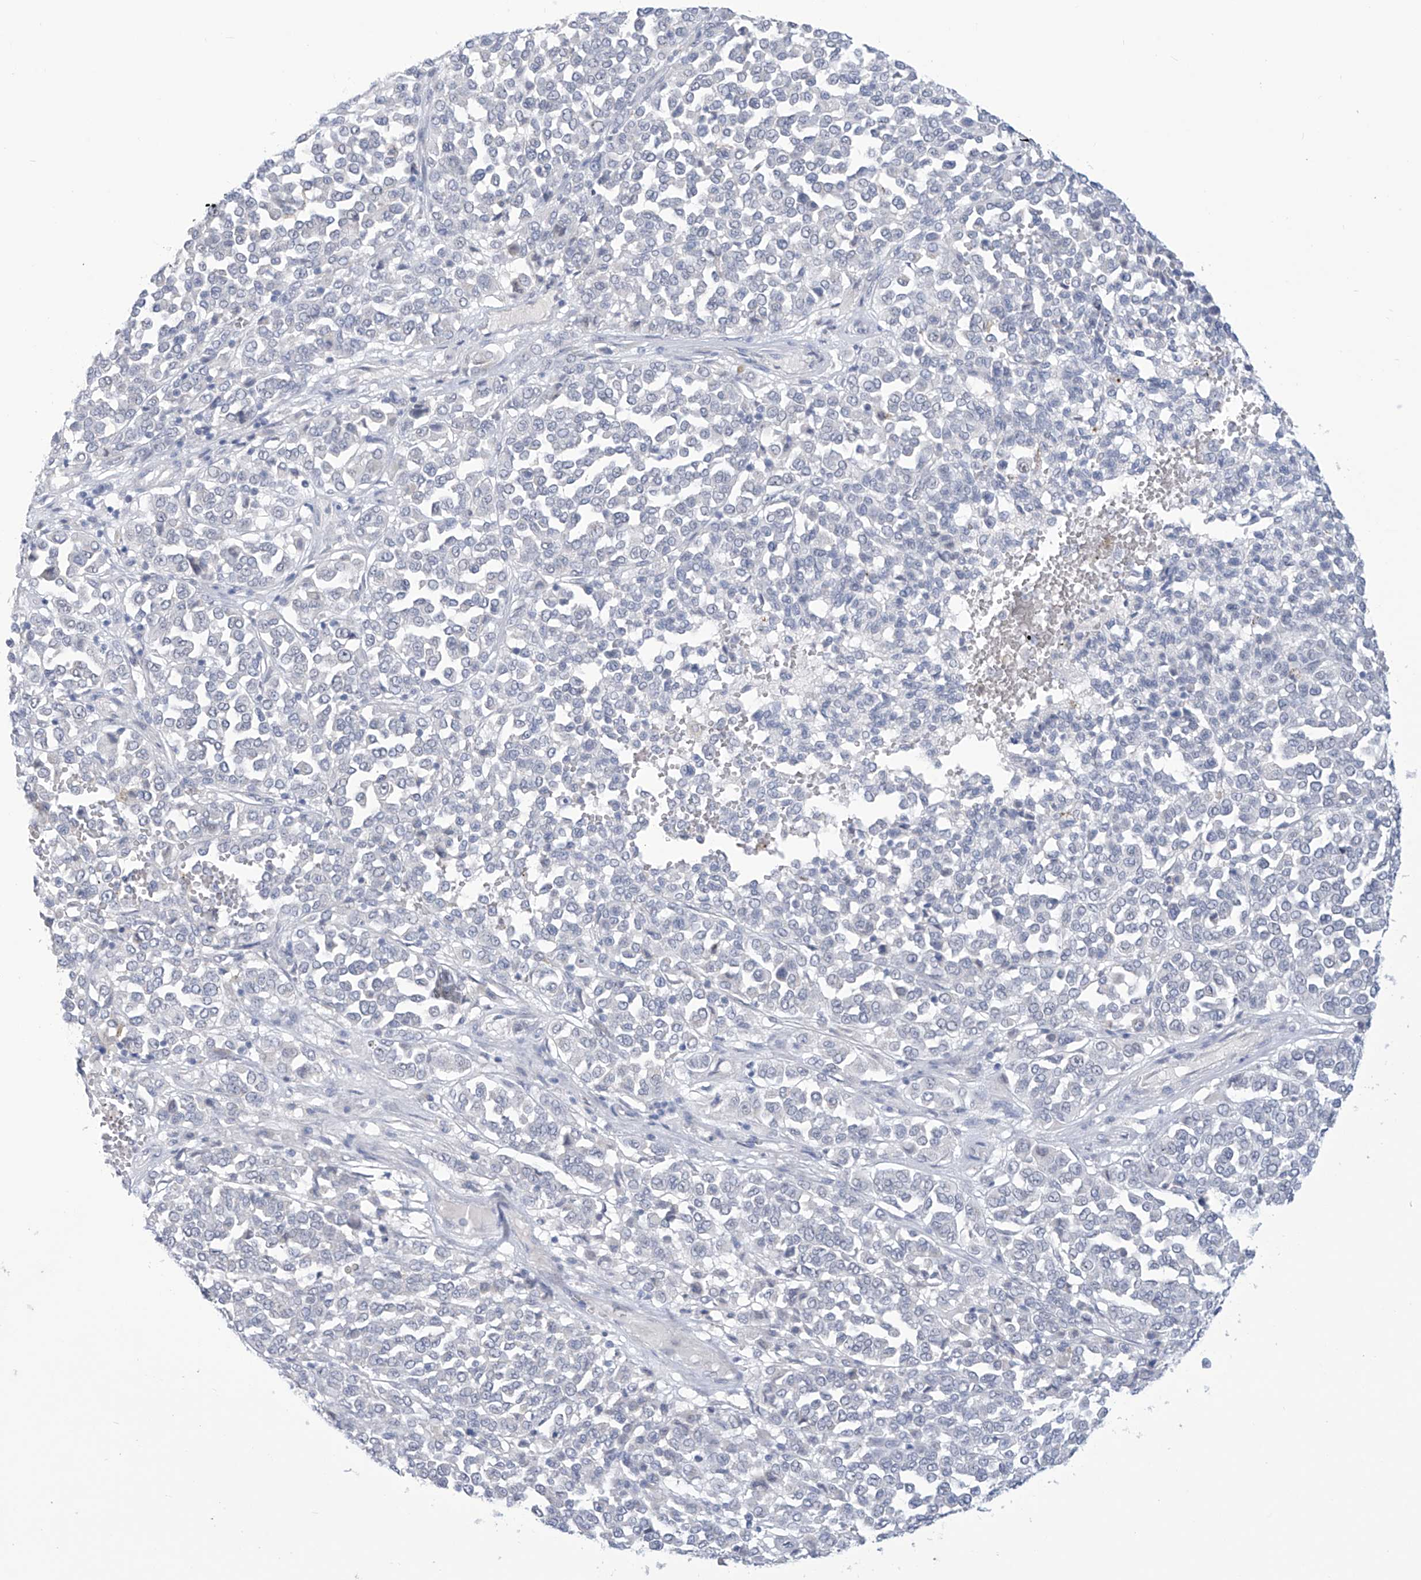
{"staining": {"intensity": "negative", "quantity": "none", "location": "none"}, "tissue": "melanoma", "cell_type": "Tumor cells", "image_type": "cancer", "snomed": [{"axis": "morphology", "description": "Malignant melanoma, Metastatic site"}, {"axis": "topography", "description": "Pancreas"}], "caption": "The image reveals no staining of tumor cells in malignant melanoma (metastatic site). The staining was performed using DAB (3,3'-diaminobenzidine) to visualize the protein expression in brown, while the nuclei were stained in blue with hematoxylin (Magnification: 20x).", "gene": "IBA57", "patient": {"sex": "female", "age": 30}}